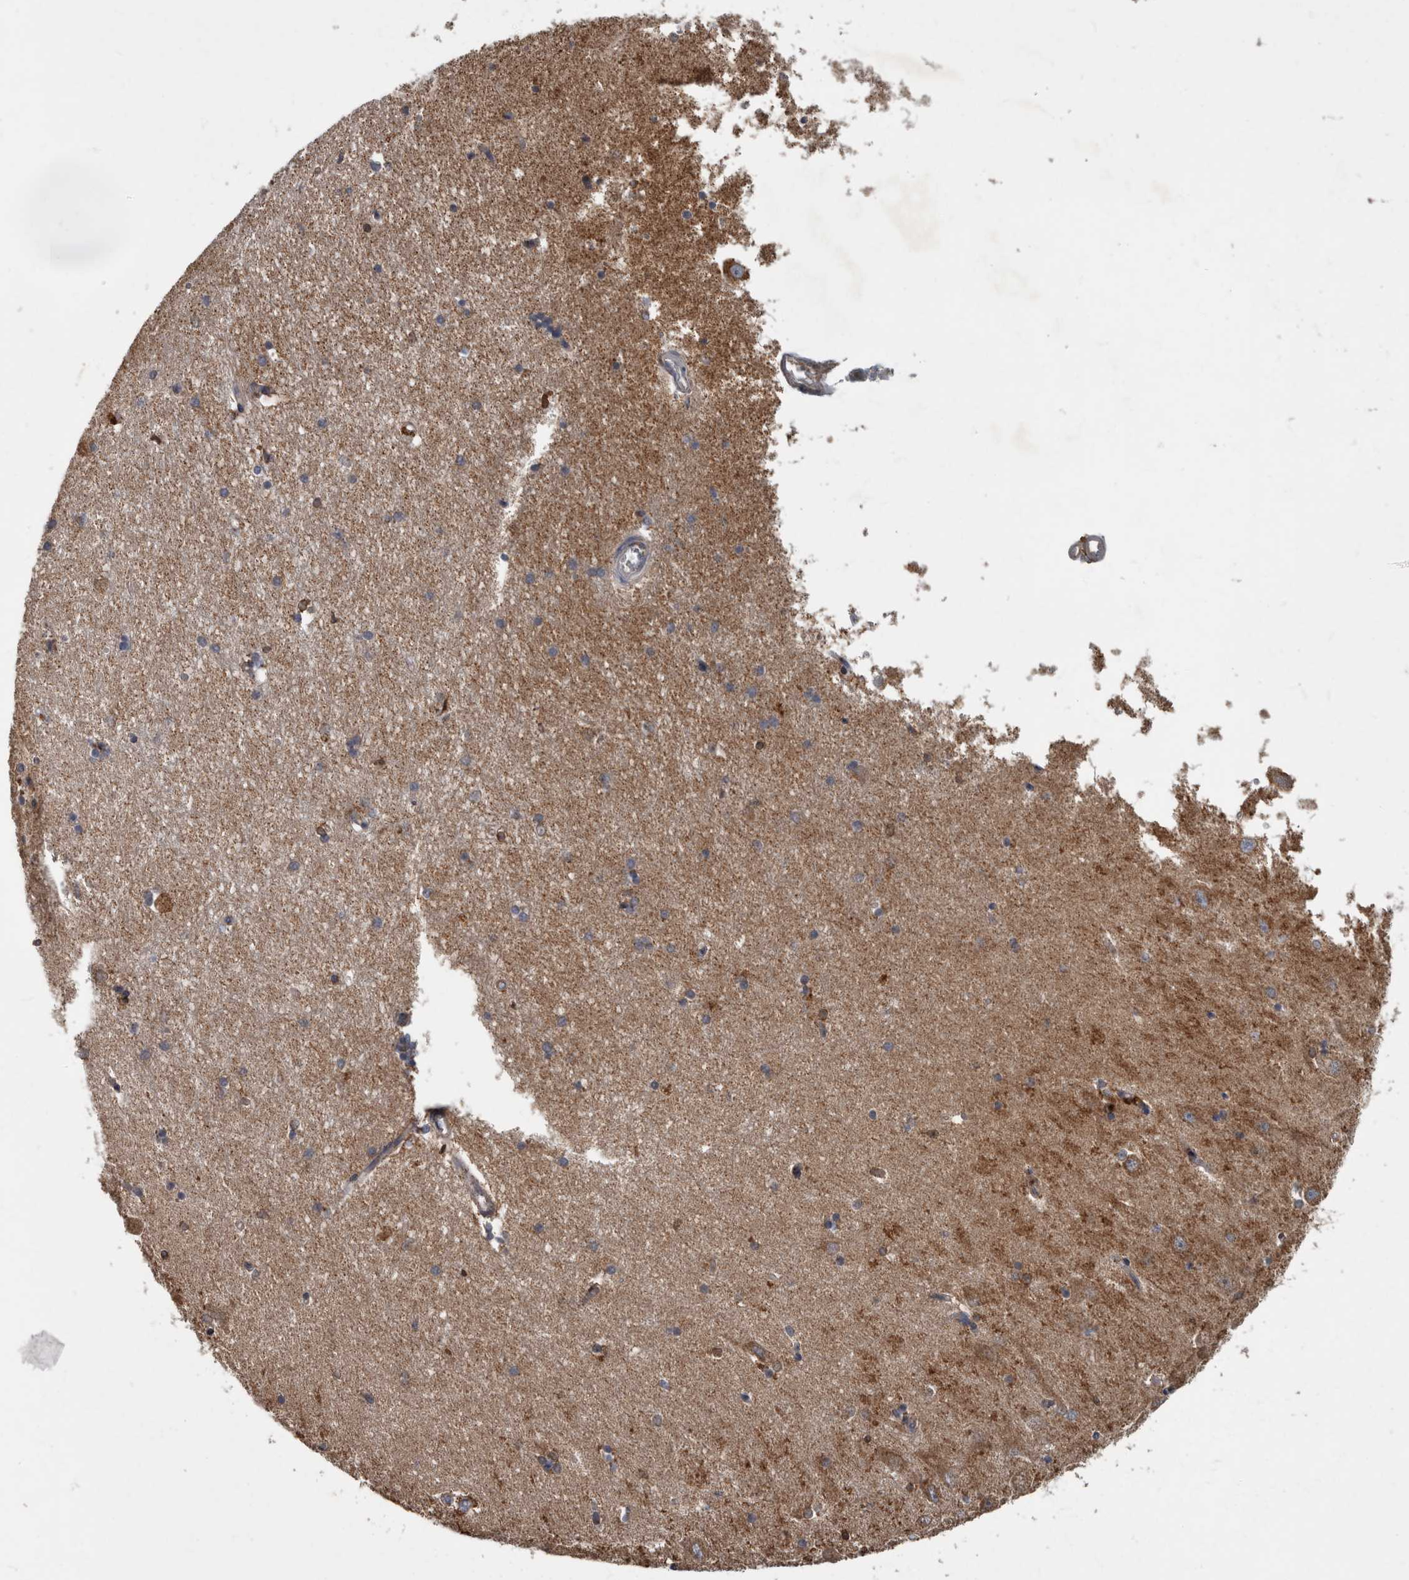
{"staining": {"intensity": "weak", "quantity": "<25%", "location": "cytoplasmic/membranous"}, "tissue": "hippocampus", "cell_type": "Glial cells", "image_type": "normal", "snomed": [{"axis": "morphology", "description": "Normal tissue, NOS"}, {"axis": "topography", "description": "Hippocampus"}], "caption": "Glial cells show no significant expression in unremarkable hippocampus. (Stains: DAB (3,3'-diaminobenzidine) IHC with hematoxylin counter stain, Microscopy: brightfield microscopy at high magnification).", "gene": "PPP1R3C", "patient": {"sex": "male", "age": 45}}